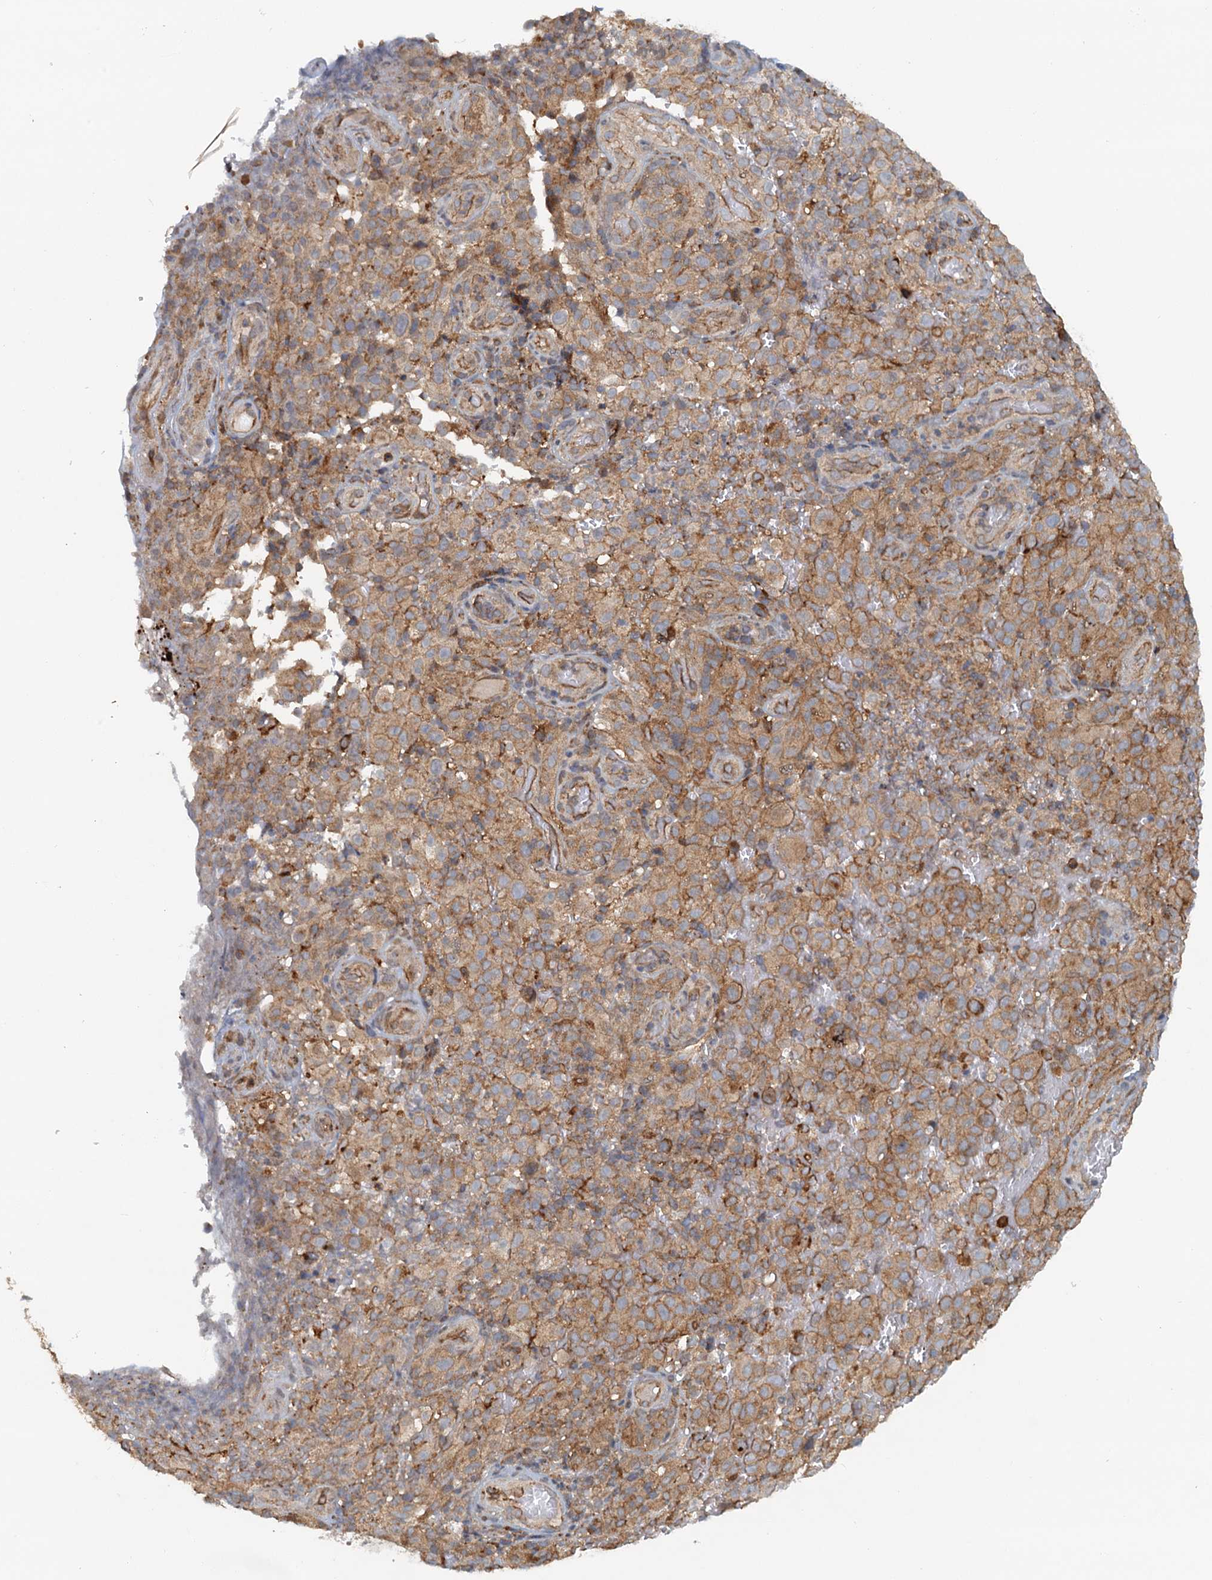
{"staining": {"intensity": "moderate", "quantity": ">75%", "location": "cytoplasmic/membranous"}, "tissue": "melanoma", "cell_type": "Tumor cells", "image_type": "cancer", "snomed": [{"axis": "morphology", "description": "Malignant melanoma, NOS"}, {"axis": "topography", "description": "Skin"}], "caption": "This photomicrograph reveals immunohistochemistry (IHC) staining of melanoma, with medium moderate cytoplasmic/membranous positivity in approximately >75% of tumor cells.", "gene": "NIPAL3", "patient": {"sex": "female", "age": 82}}